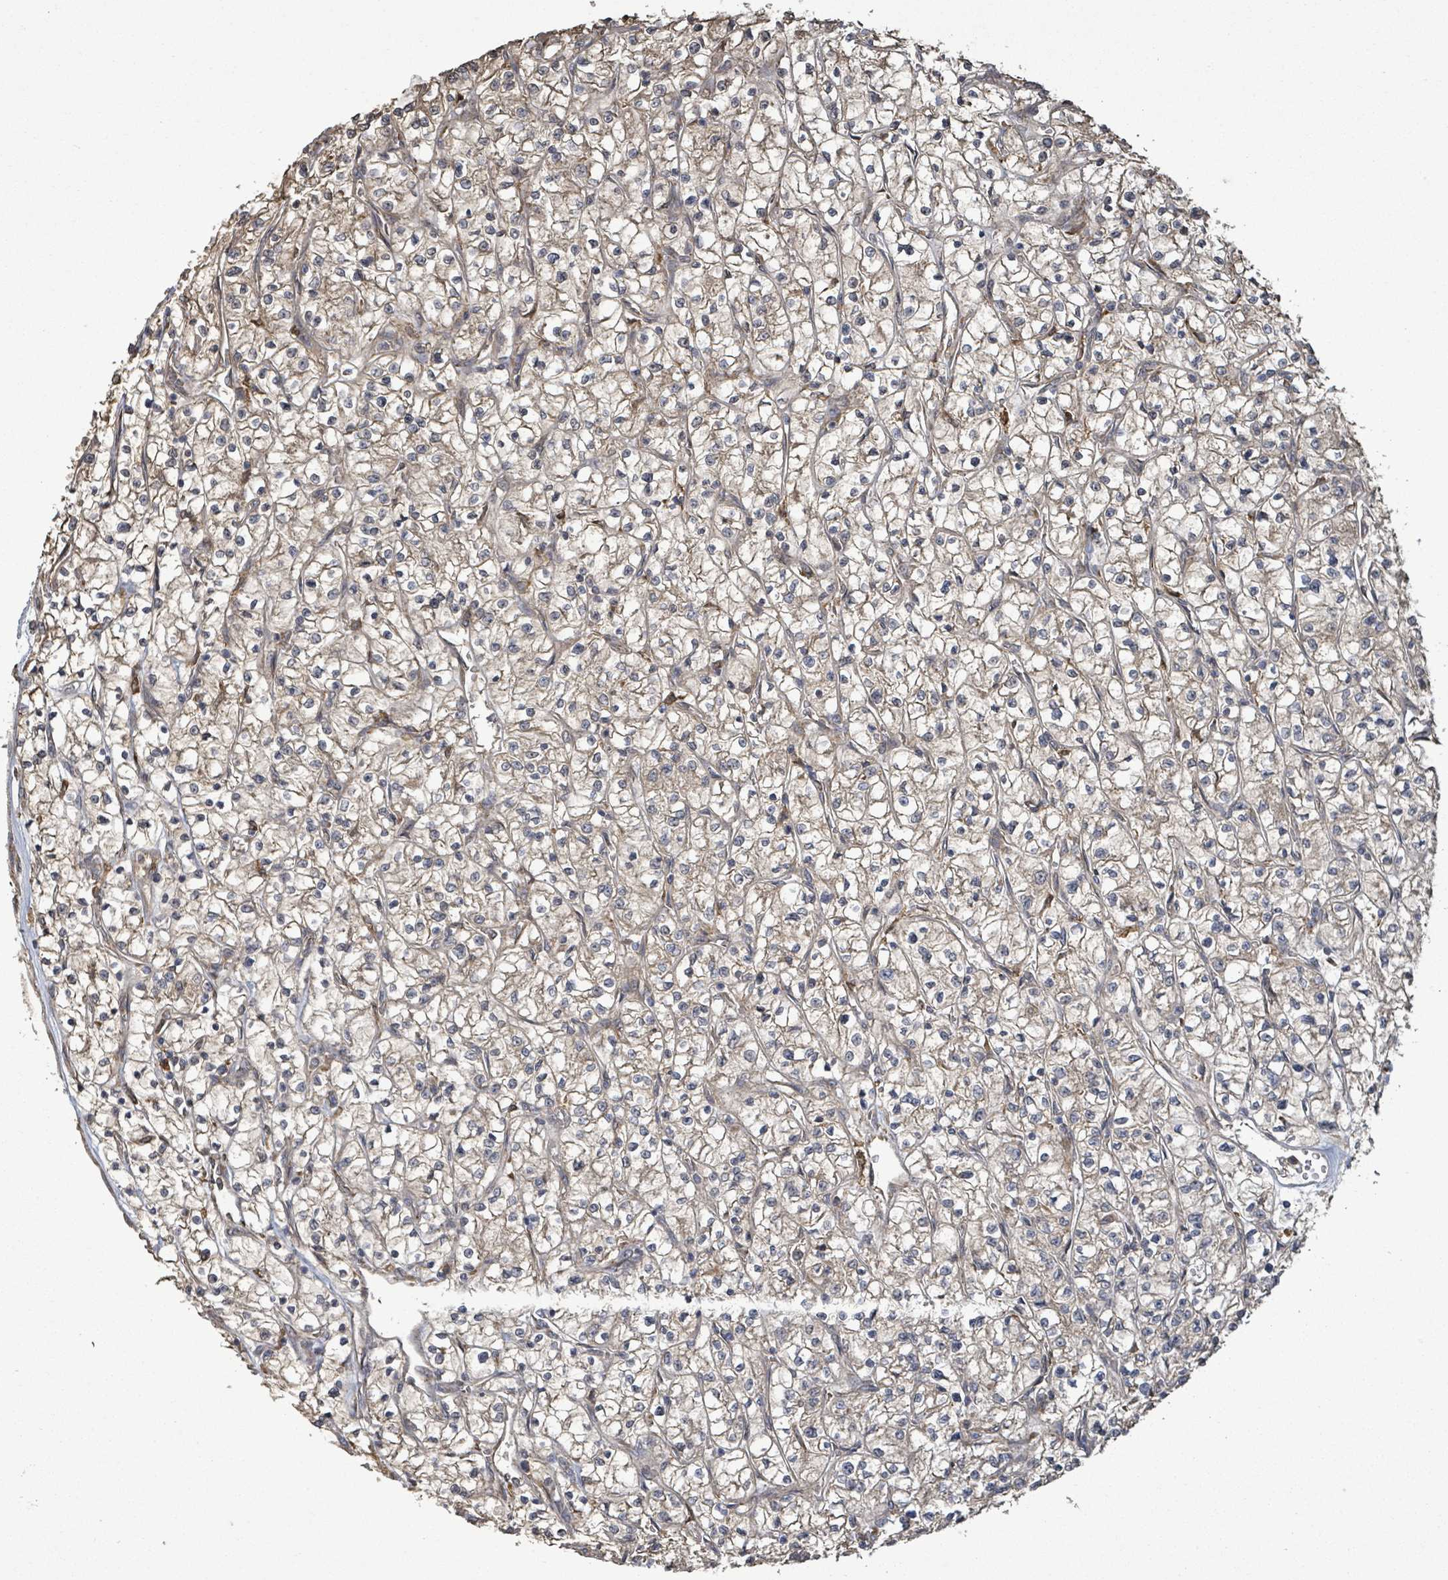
{"staining": {"intensity": "moderate", "quantity": ">75%", "location": "cytoplasmic/membranous"}, "tissue": "renal cancer", "cell_type": "Tumor cells", "image_type": "cancer", "snomed": [{"axis": "morphology", "description": "Adenocarcinoma, NOS"}, {"axis": "topography", "description": "Kidney"}], "caption": "Immunohistochemical staining of human adenocarcinoma (renal) reveals medium levels of moderate cytoplasmic/membranous staining in approximately >75% of tumor cells.", "gene": "ARPIN", "patient": {"sex": "female", "age": 64}}